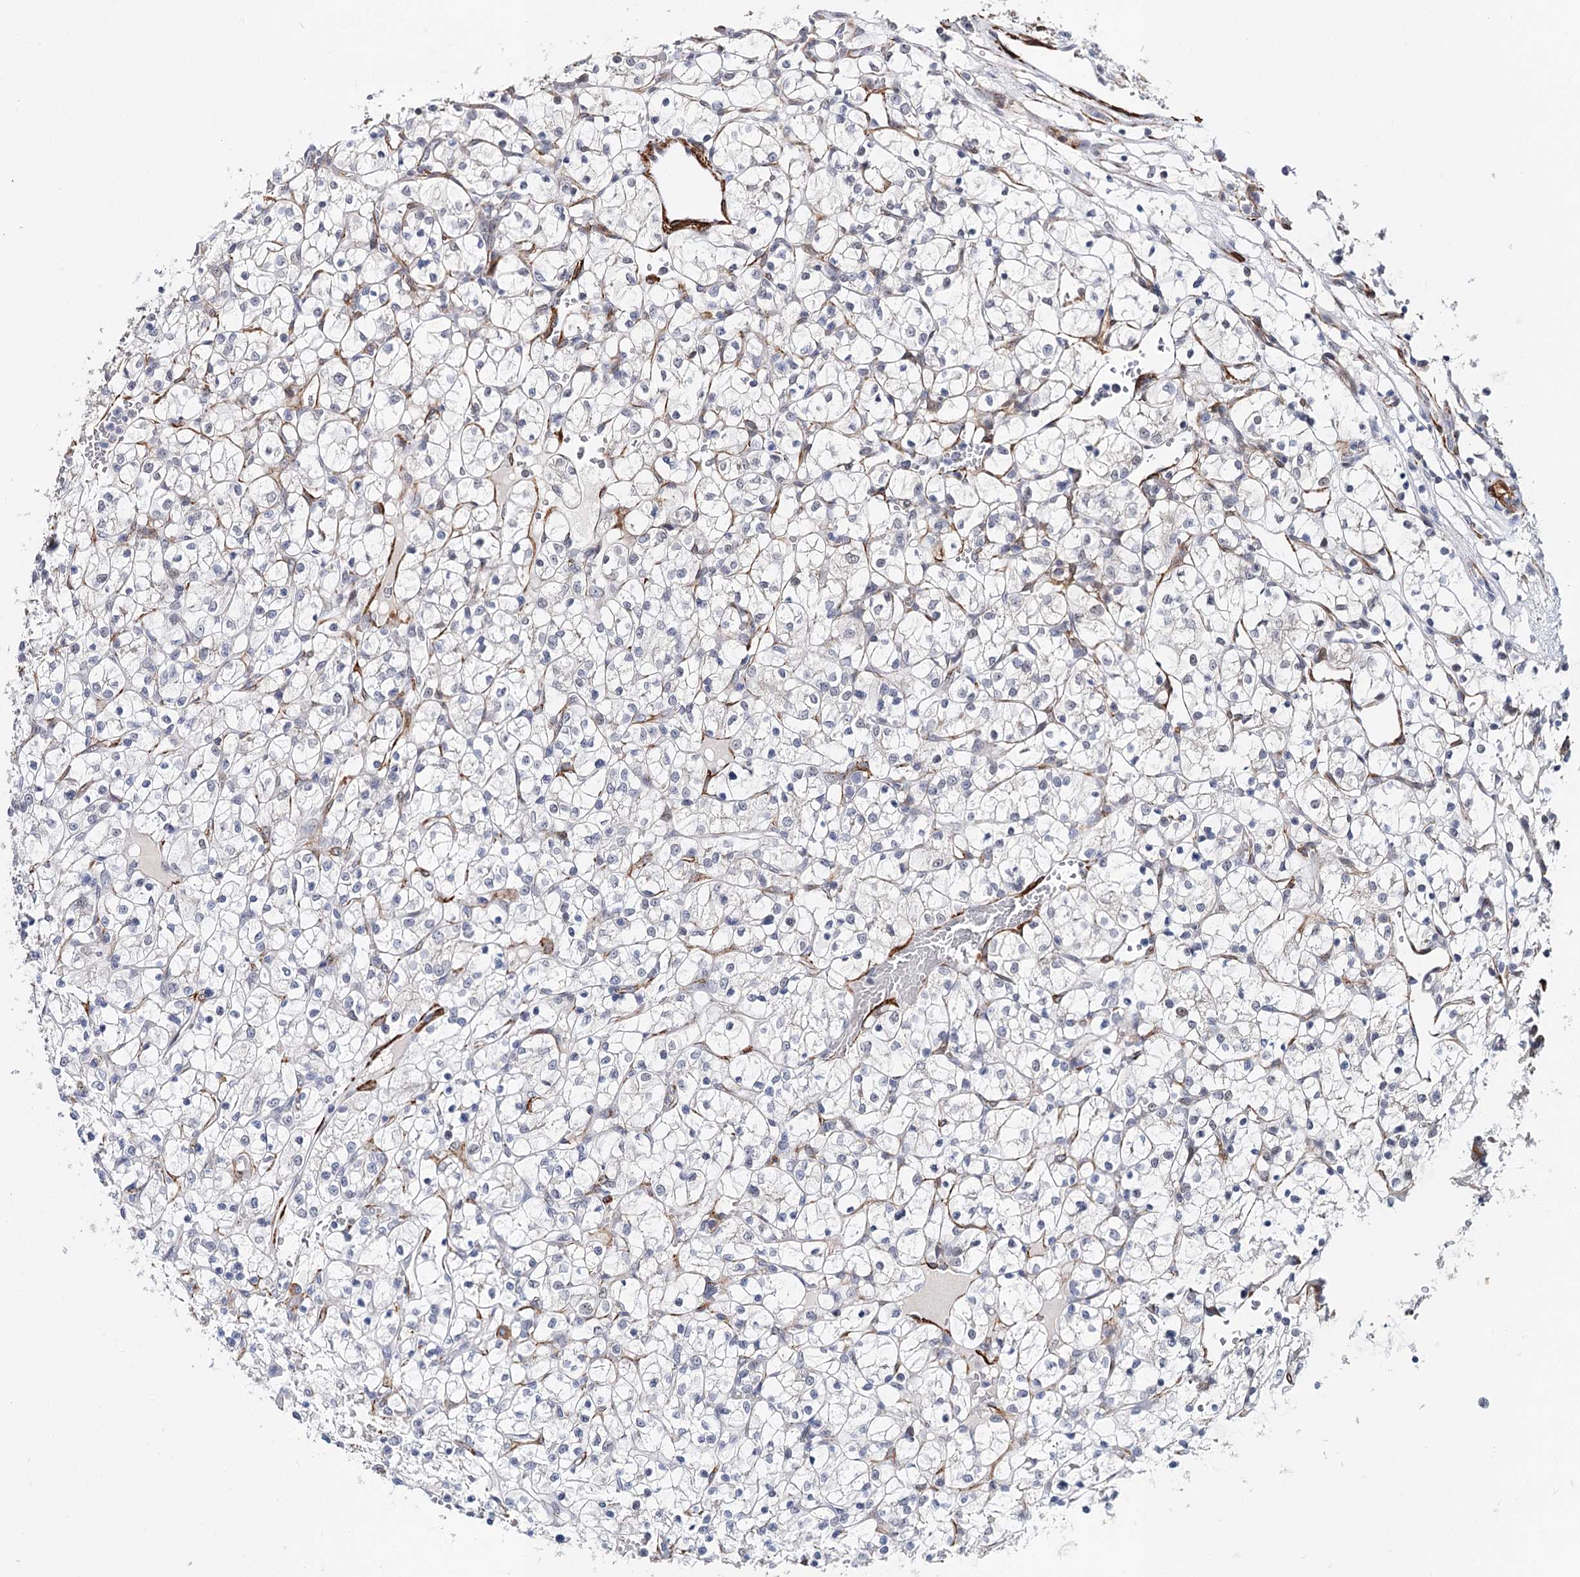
{"staining": {"intensity": "negative", "quantity": "none", "location": "none"}, "tissue": "renal cancer", "cell_type": "Tumor cells", "image_type": "cancer", "snomed": [{"axis": "morphology", "description": "Adenocarcinoma, NOS"}, {"axis": "topography", "description": "Kidney"}], "caption": "Histopathology image shows no protein expression in tumor cells of renal adenocarcinoma tissue.", "gene": "CFAP46", "patient": {"sex": "female", "age": 69}}